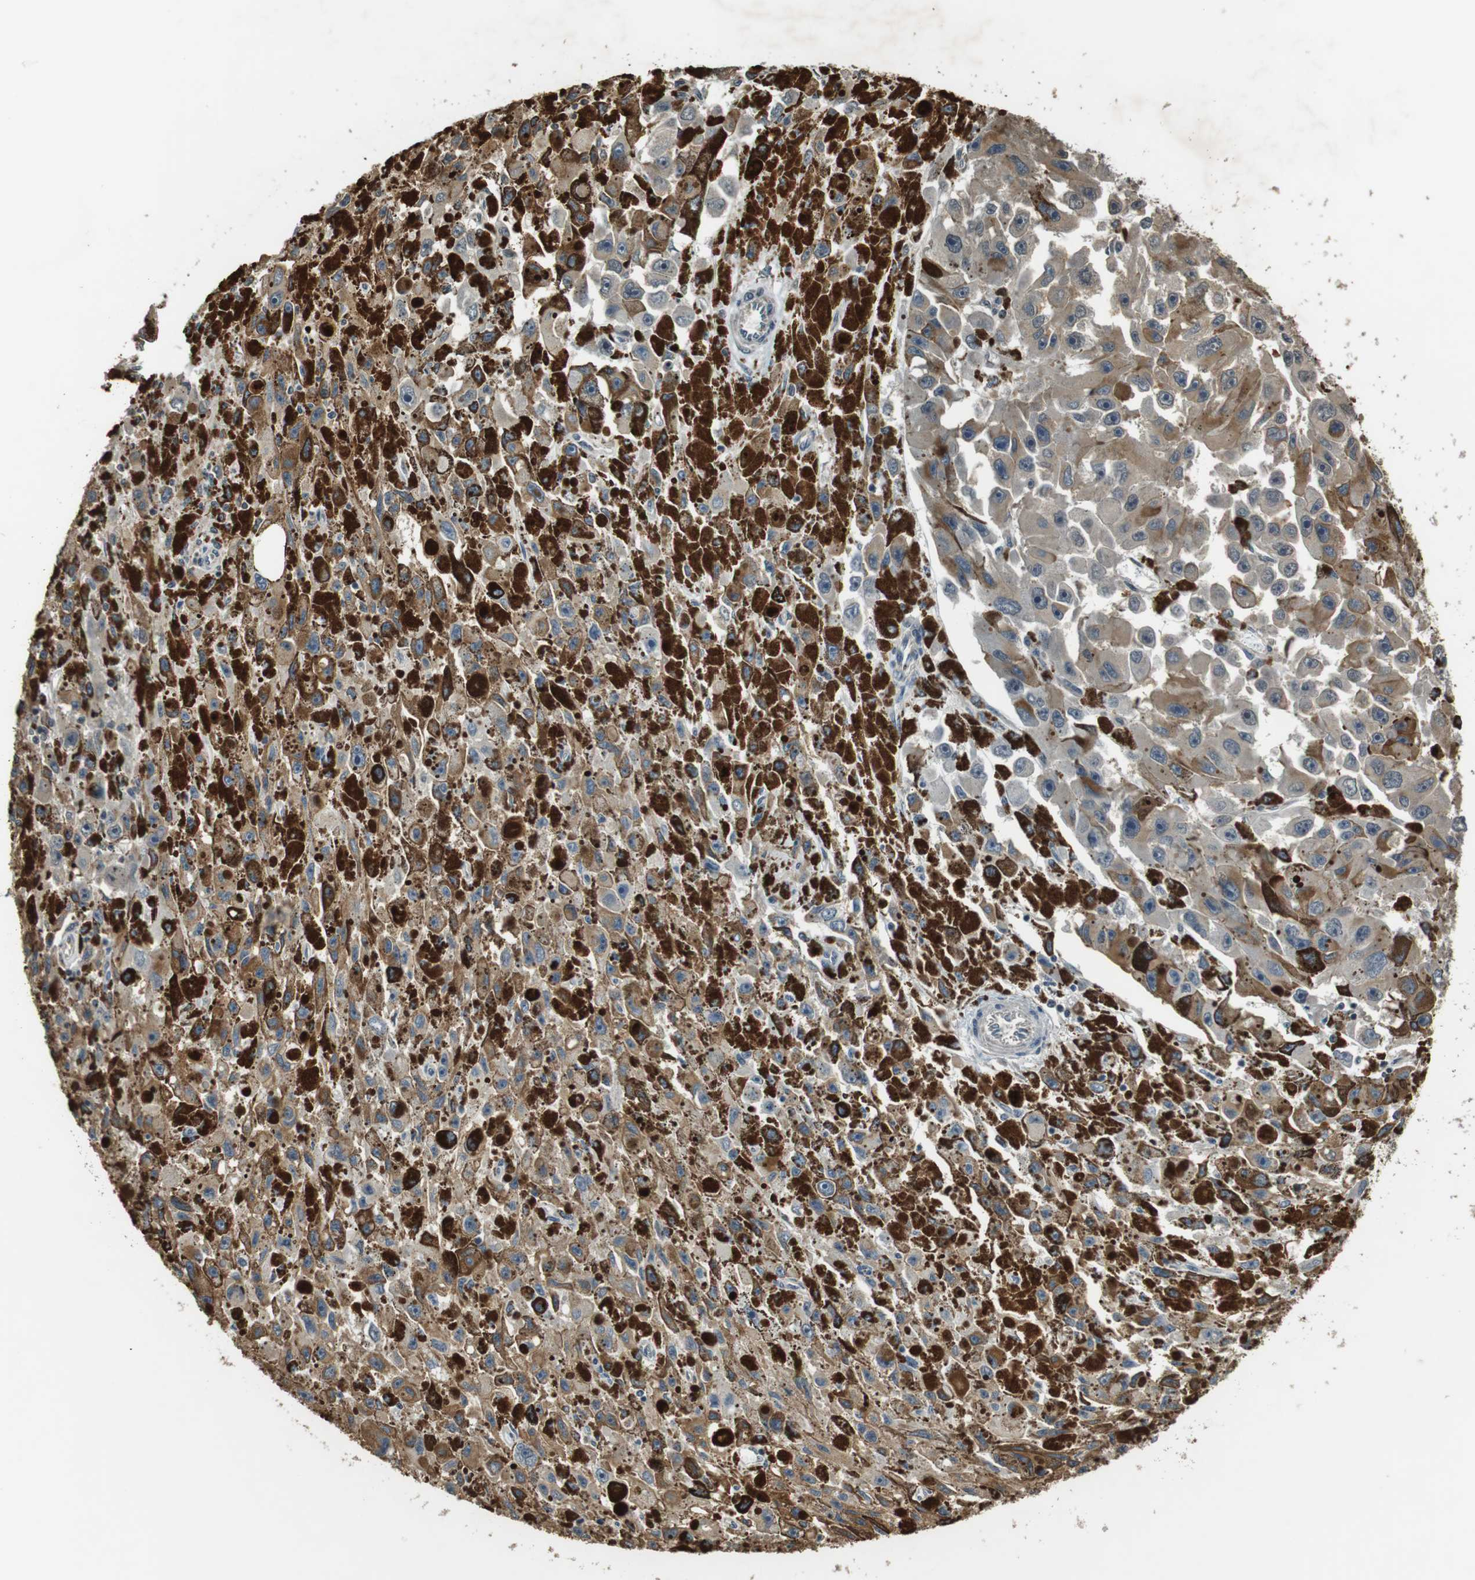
{"staining": {"intensity": "moderate", "quantity": ">75%", "location": "cytoplasmic/membranous"}, "tissue": "melanoma", "cell_type": "Tumor cells", "image_type": "cancer", "snomed": [{"axis": "morphology", "description": "Malignant melanoma, NOS"}, {"axis": "topography", "description": "Skin"}], "caption": "Protein expression analysis of human malignant melanoma reveals moderate cytoplasmic/membranous positivity in about >75% of tumor cells.", "gene": "FZD10", "patient": {"sex": "female", "age": 104}}